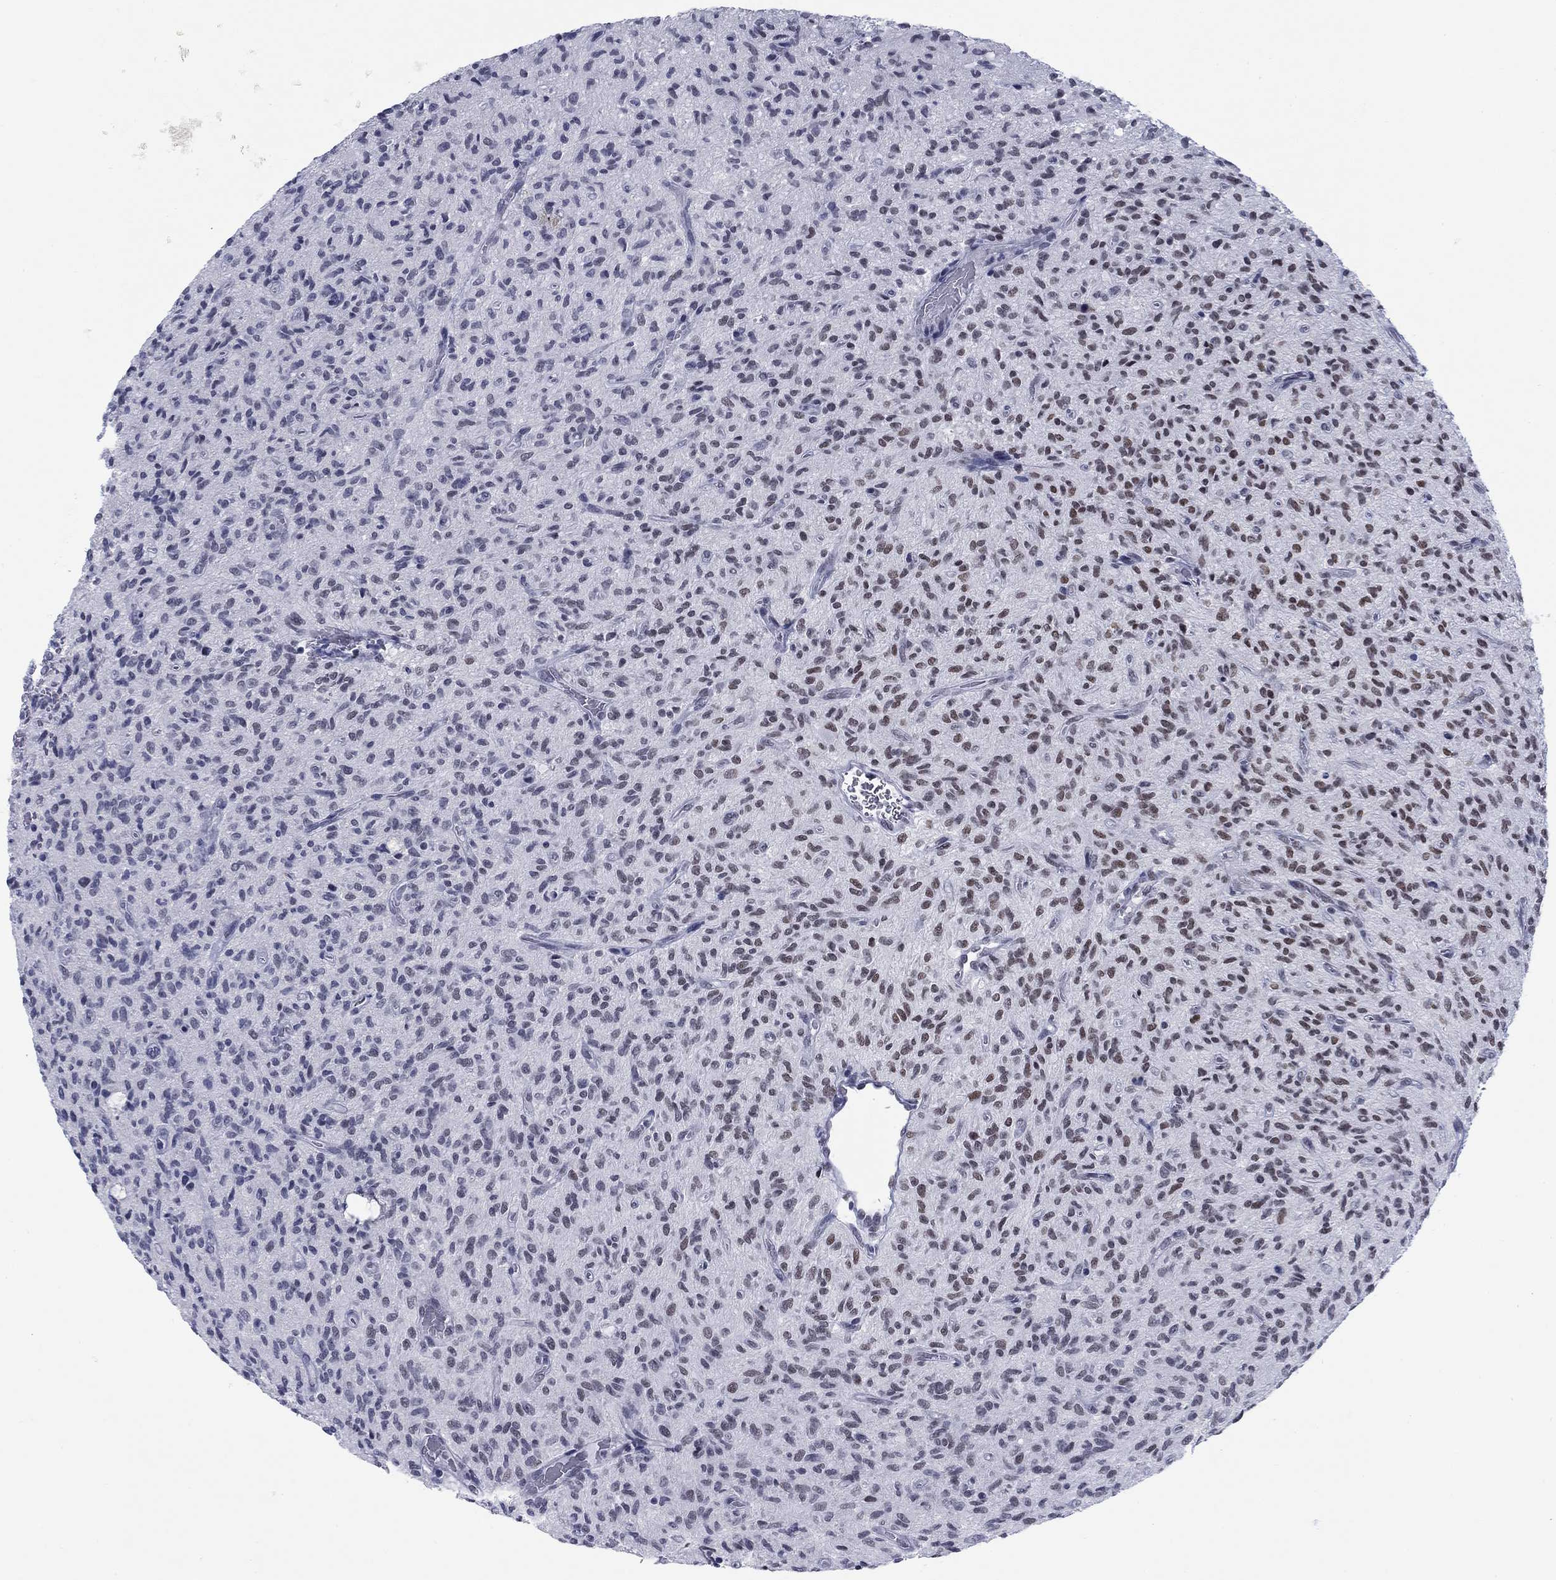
{"staining": {"intensity": "moderate", "quantity": "<25%", "location": "nuclear"}, "tissue": "glioma", "cell_type": "Tumor cells", "image_type": "cancer", "snomed": [{"axis": "morphology", "description": "Glioma, malignant, High grade"}, {"axis": "topography", "description": "Brain"}], "caption": "A low amount of moderate nuclear expression is identified in approximately <25% of tumor cells in malignant glioma (high-grade) tissue.", "gene": "NPAS3", "patient": {"sex": "male", "age": 64}}